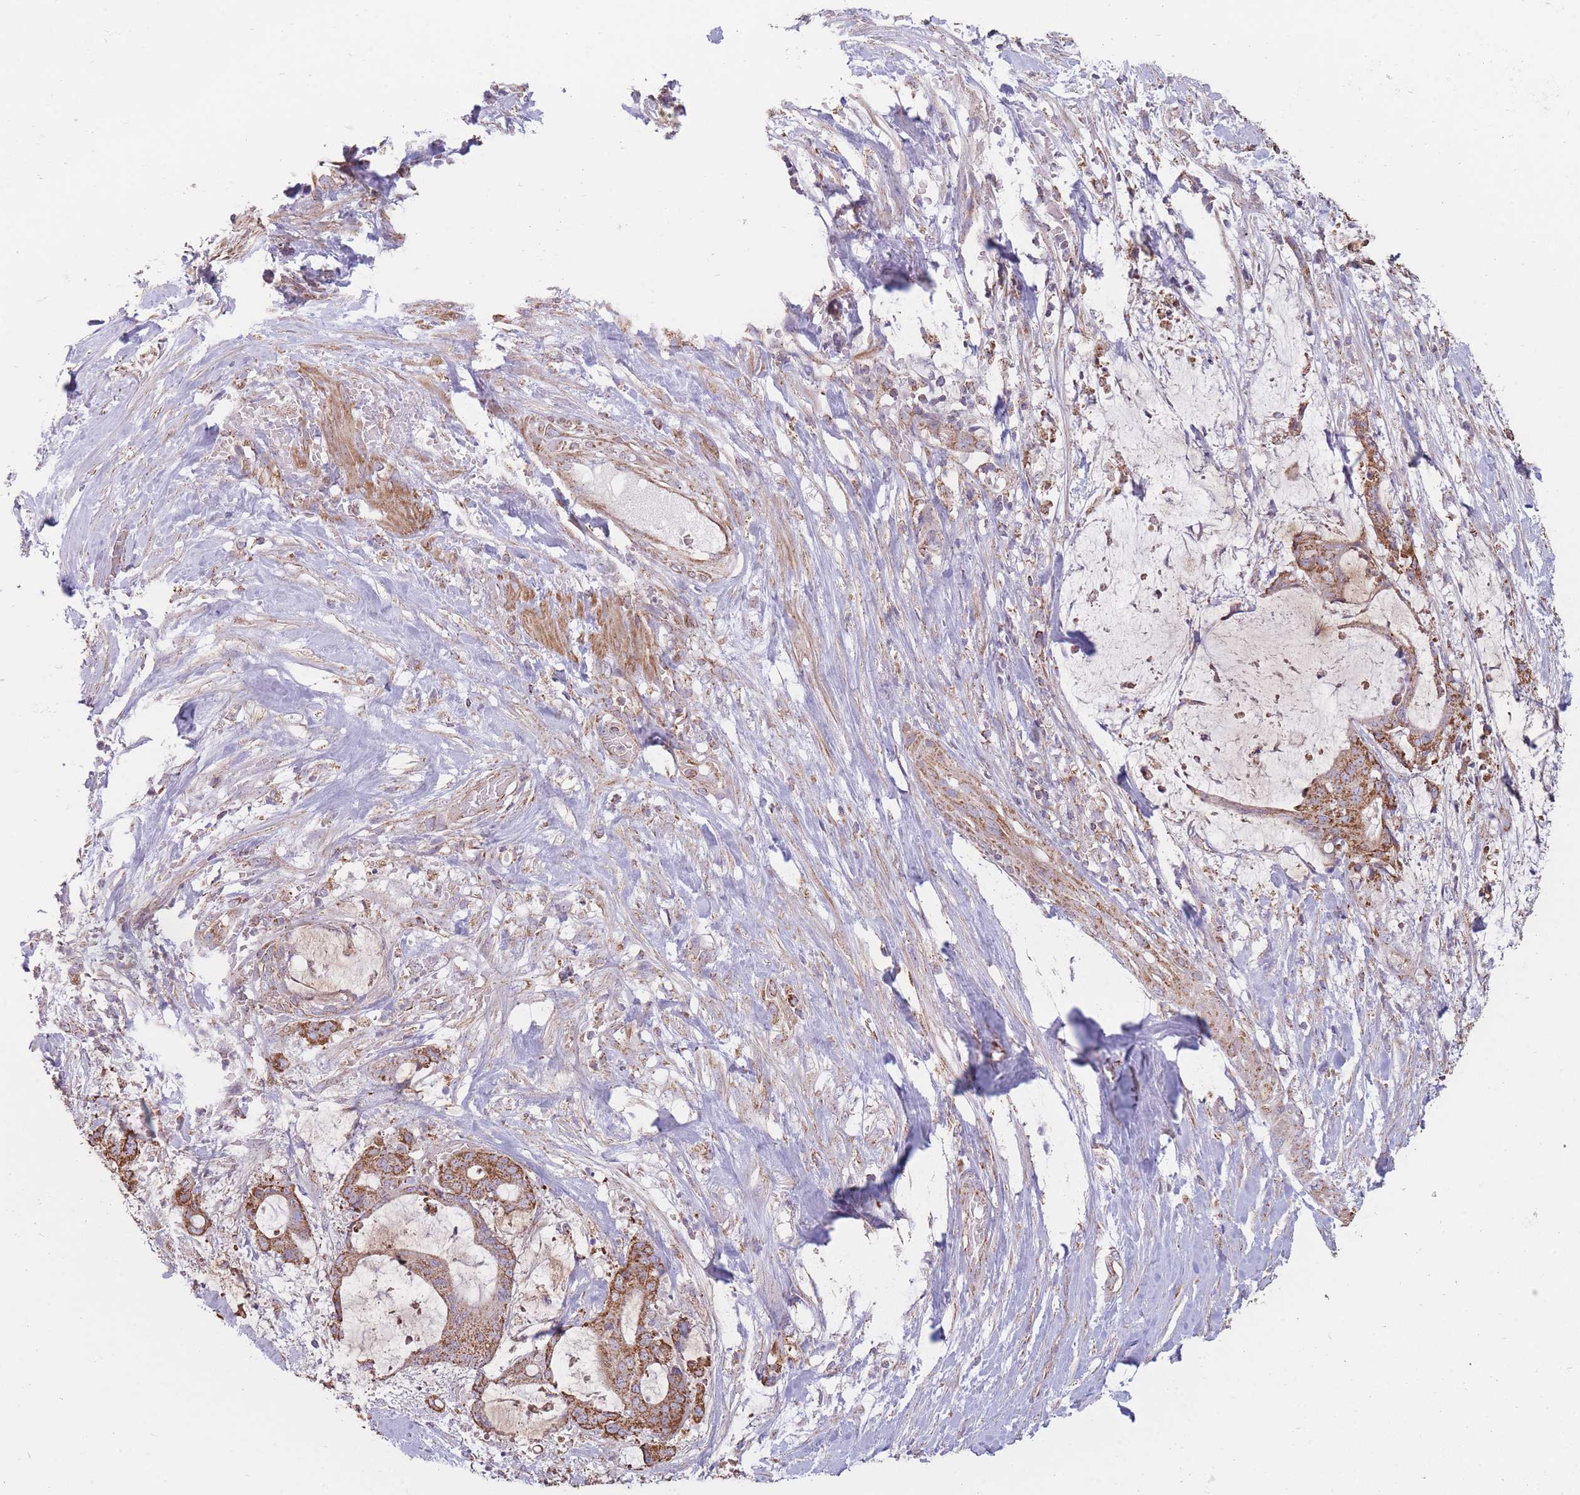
{"staining": {"intensity": "moderate", "quantity": ">75%", "location": "cytoplasmic/membranous"}, "tissue": "liver cancer", "cell_type": "Tumor cells", "image_type": "cancer", "snomed": [{"axis": "morphology", "description": "Normal tissue, NOS"}, {"axis": "morphology", "description": "Cholangiocarcinoma"}, {"axis": "topography", "description": "Liver"}, {"axis": "topography", "description": "Peripheral nerve tissue"}], "caption": "Human cholangiocarcinoma (liver) stained for a protein (brown) exhibits moderate cytoplasmic/membranous positive staining in approximately >75% of tumor cells.", "gene": "KIF16B", "patient": {"sex": "female", "age": 73}}